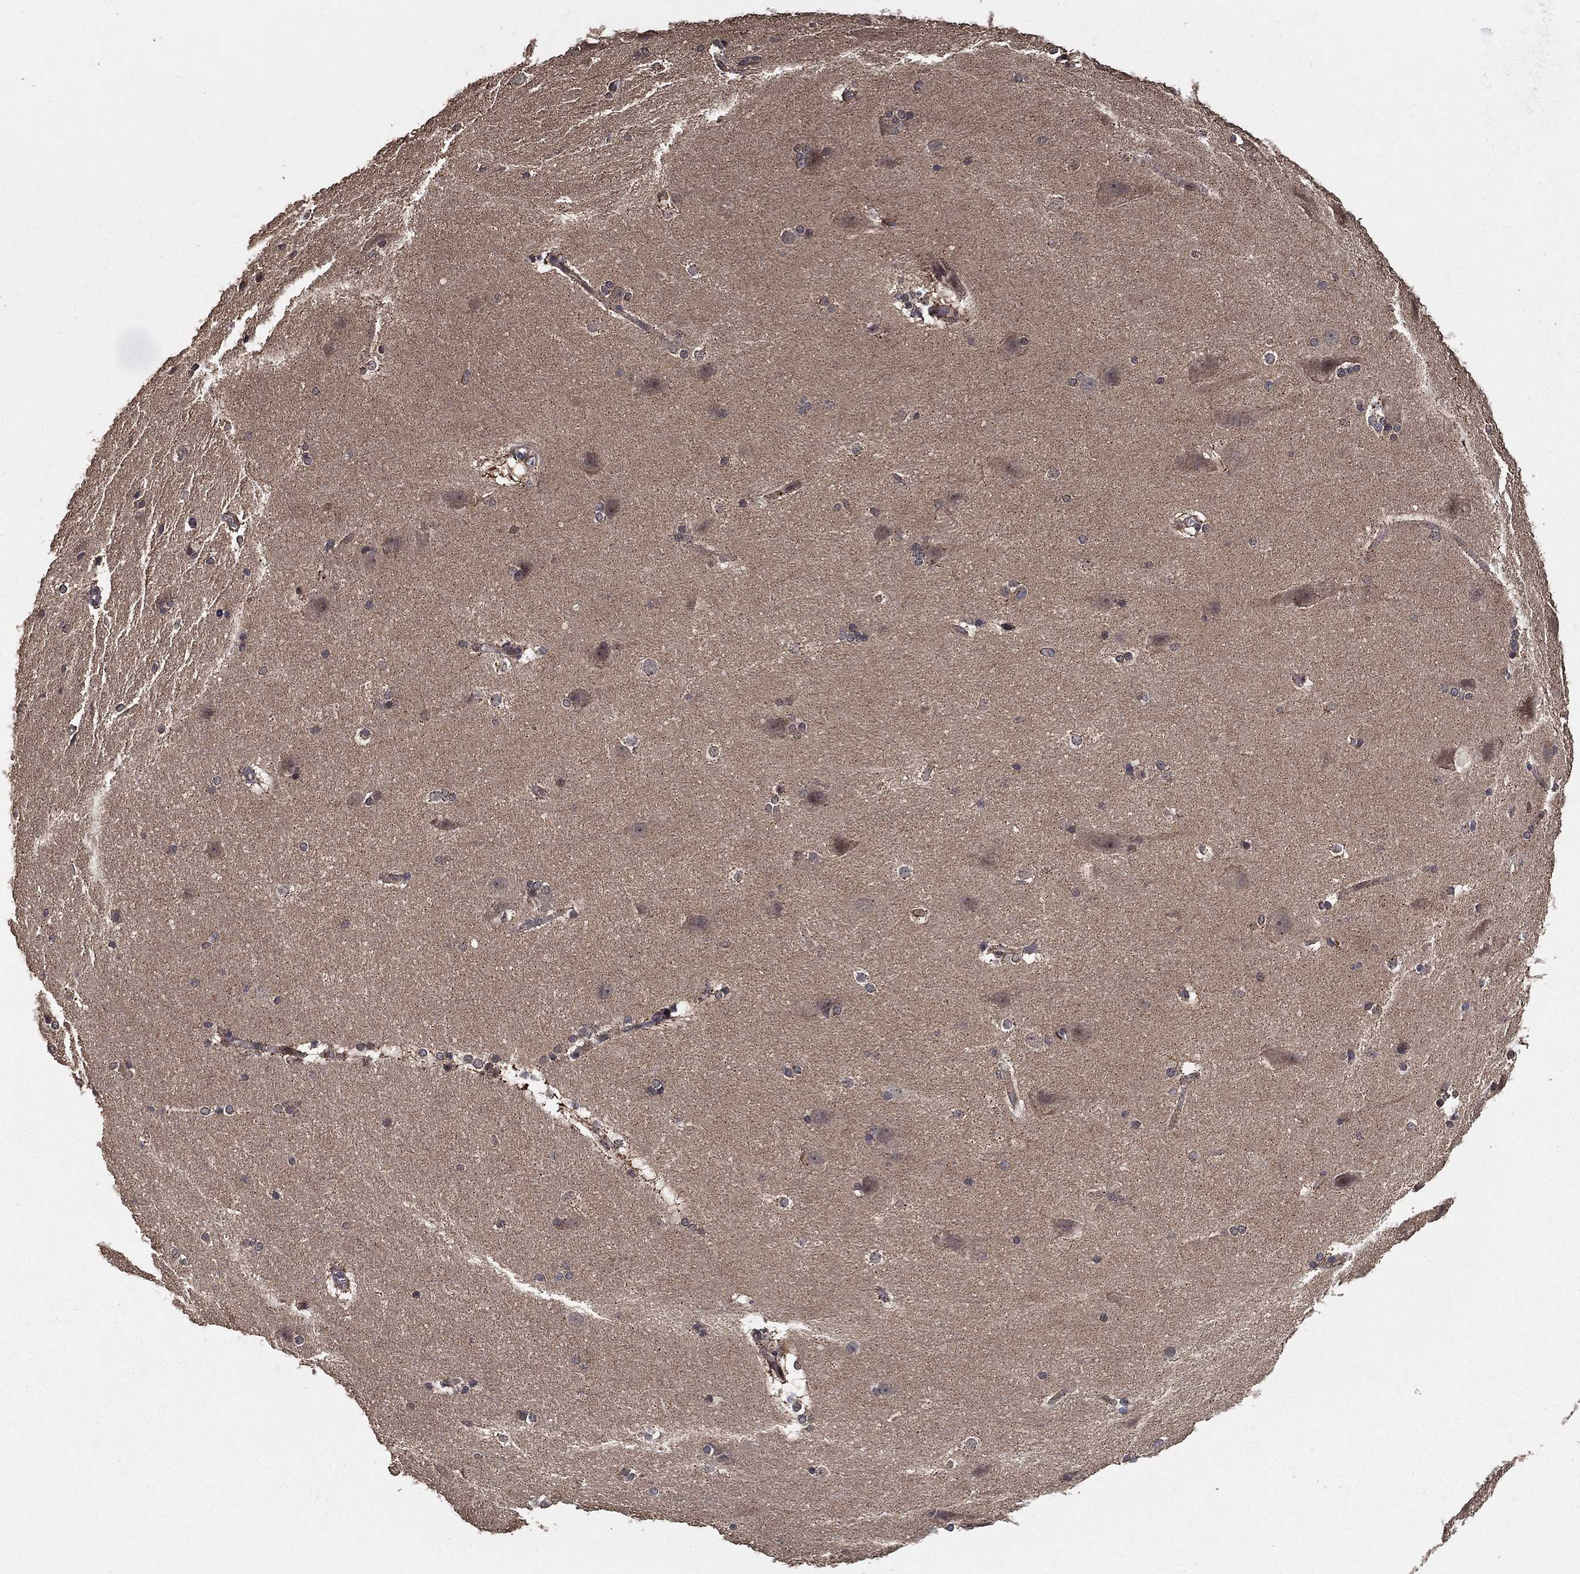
{"staining": {"intensity": "negative", "quantity": "none", "location": "none"}, "tissue": "hippocampus", "cell_type": "Glial cells", "image_type": "normal", "snomed": [{"axis": "morphology", "description": "Normal tissue, NOS"}, {"axis": "topography", "description": "Cerebral cortex"}, {"axis": "topography", "description": "Hippocampus"}], "caption": "The micrograph shows no staining of glial cells in unremarkable hippocampus.", "gene": "PCNT", "patient": {"sex": "female", "age": 19}}